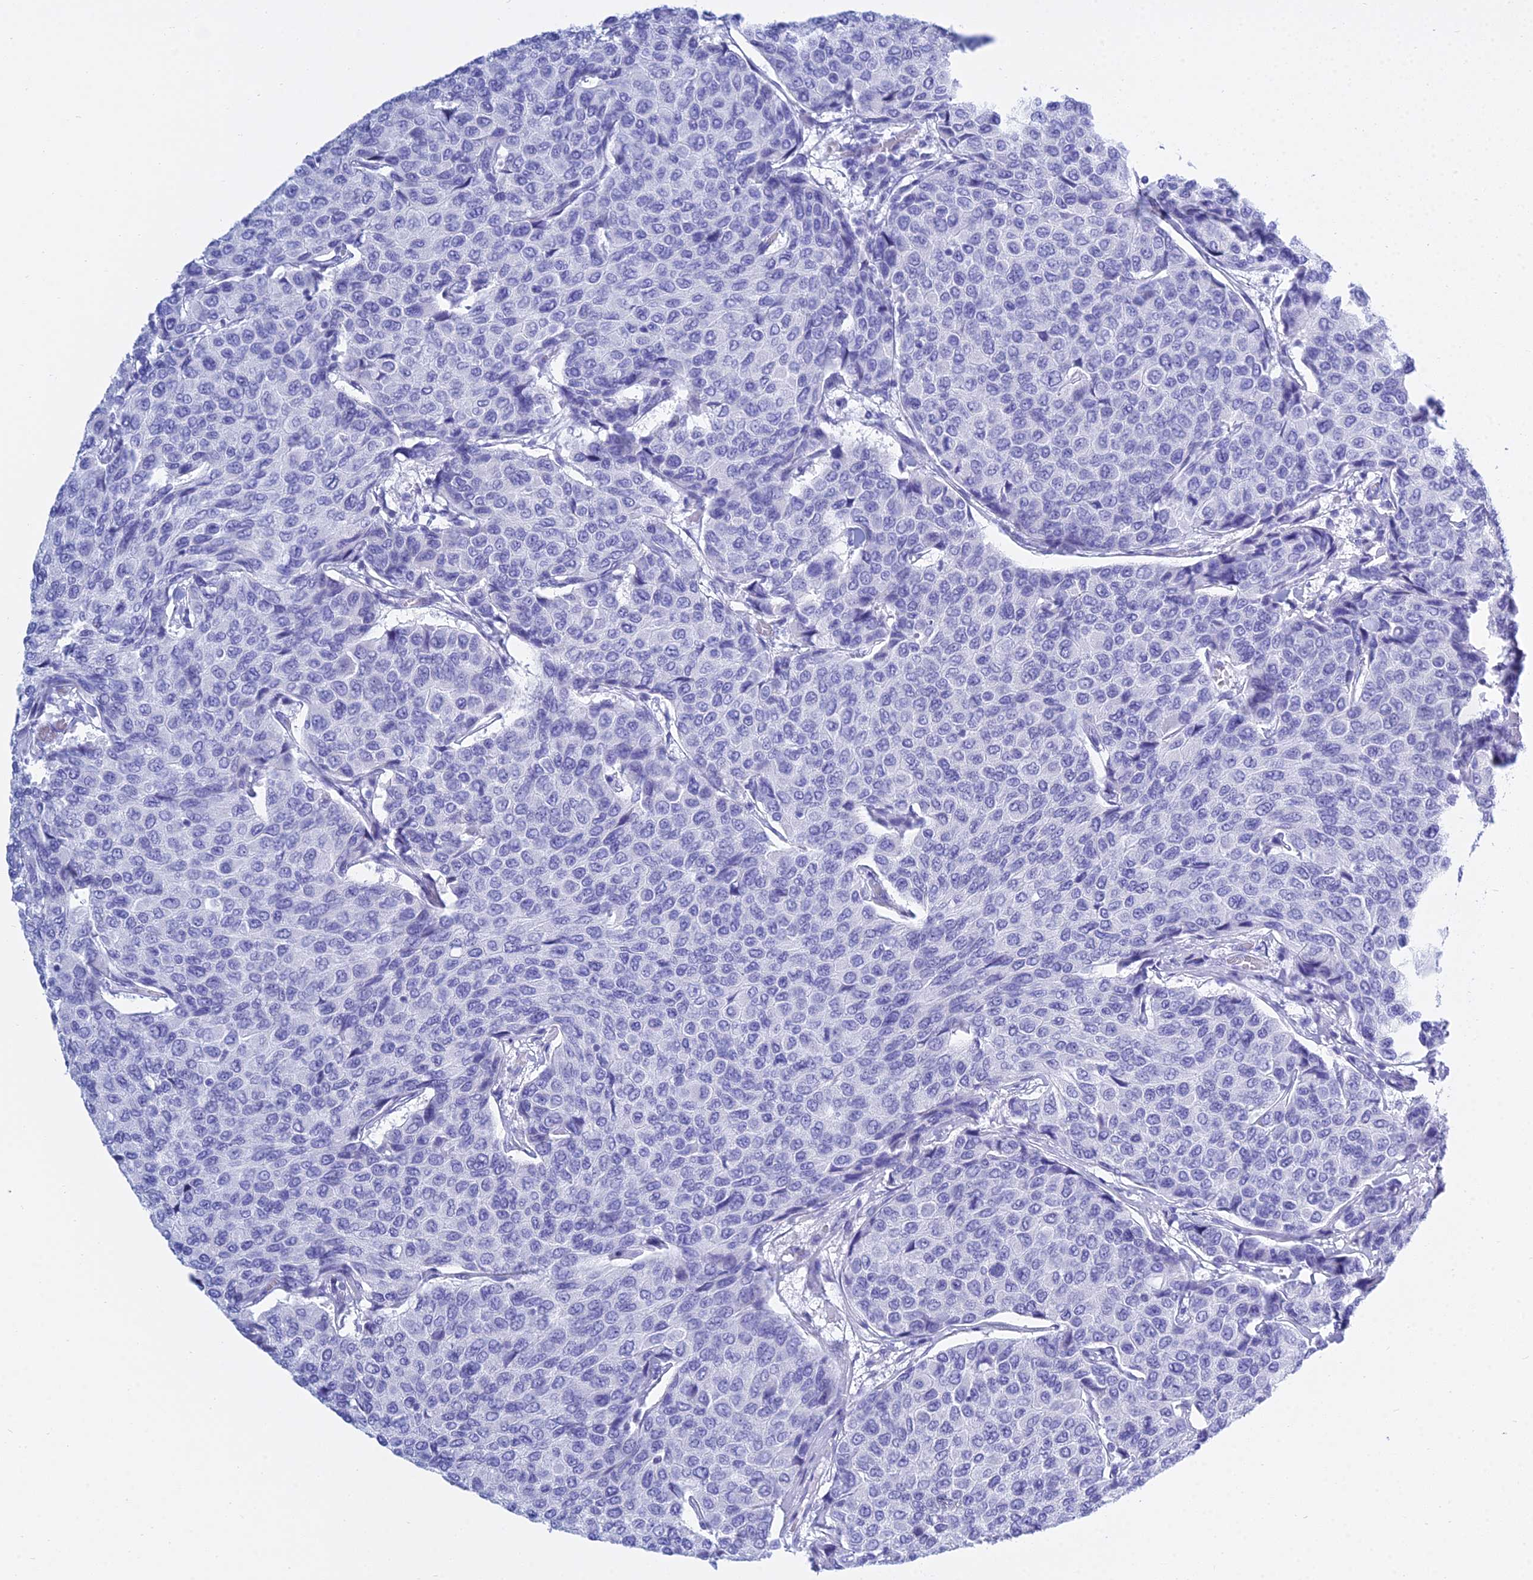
{"staining": {"intensity": "negative", "quantity": "none", "location": "none"}, "tissue": "breast cancer", "cell_type": "Tumor cells", "image_type": "cancer", "snomed": [{"axis": "morphology", "description": "Duct carcinoma"}, {"axis": "topography", "description": "Breast"}], "caption": "Invasive ductal carcinoma (breast) was stained to show a protein in brown. There is no significant positivity in tumor cells.", "gene": "PATE4", "patient": {"sex": "female", "age": 55}}